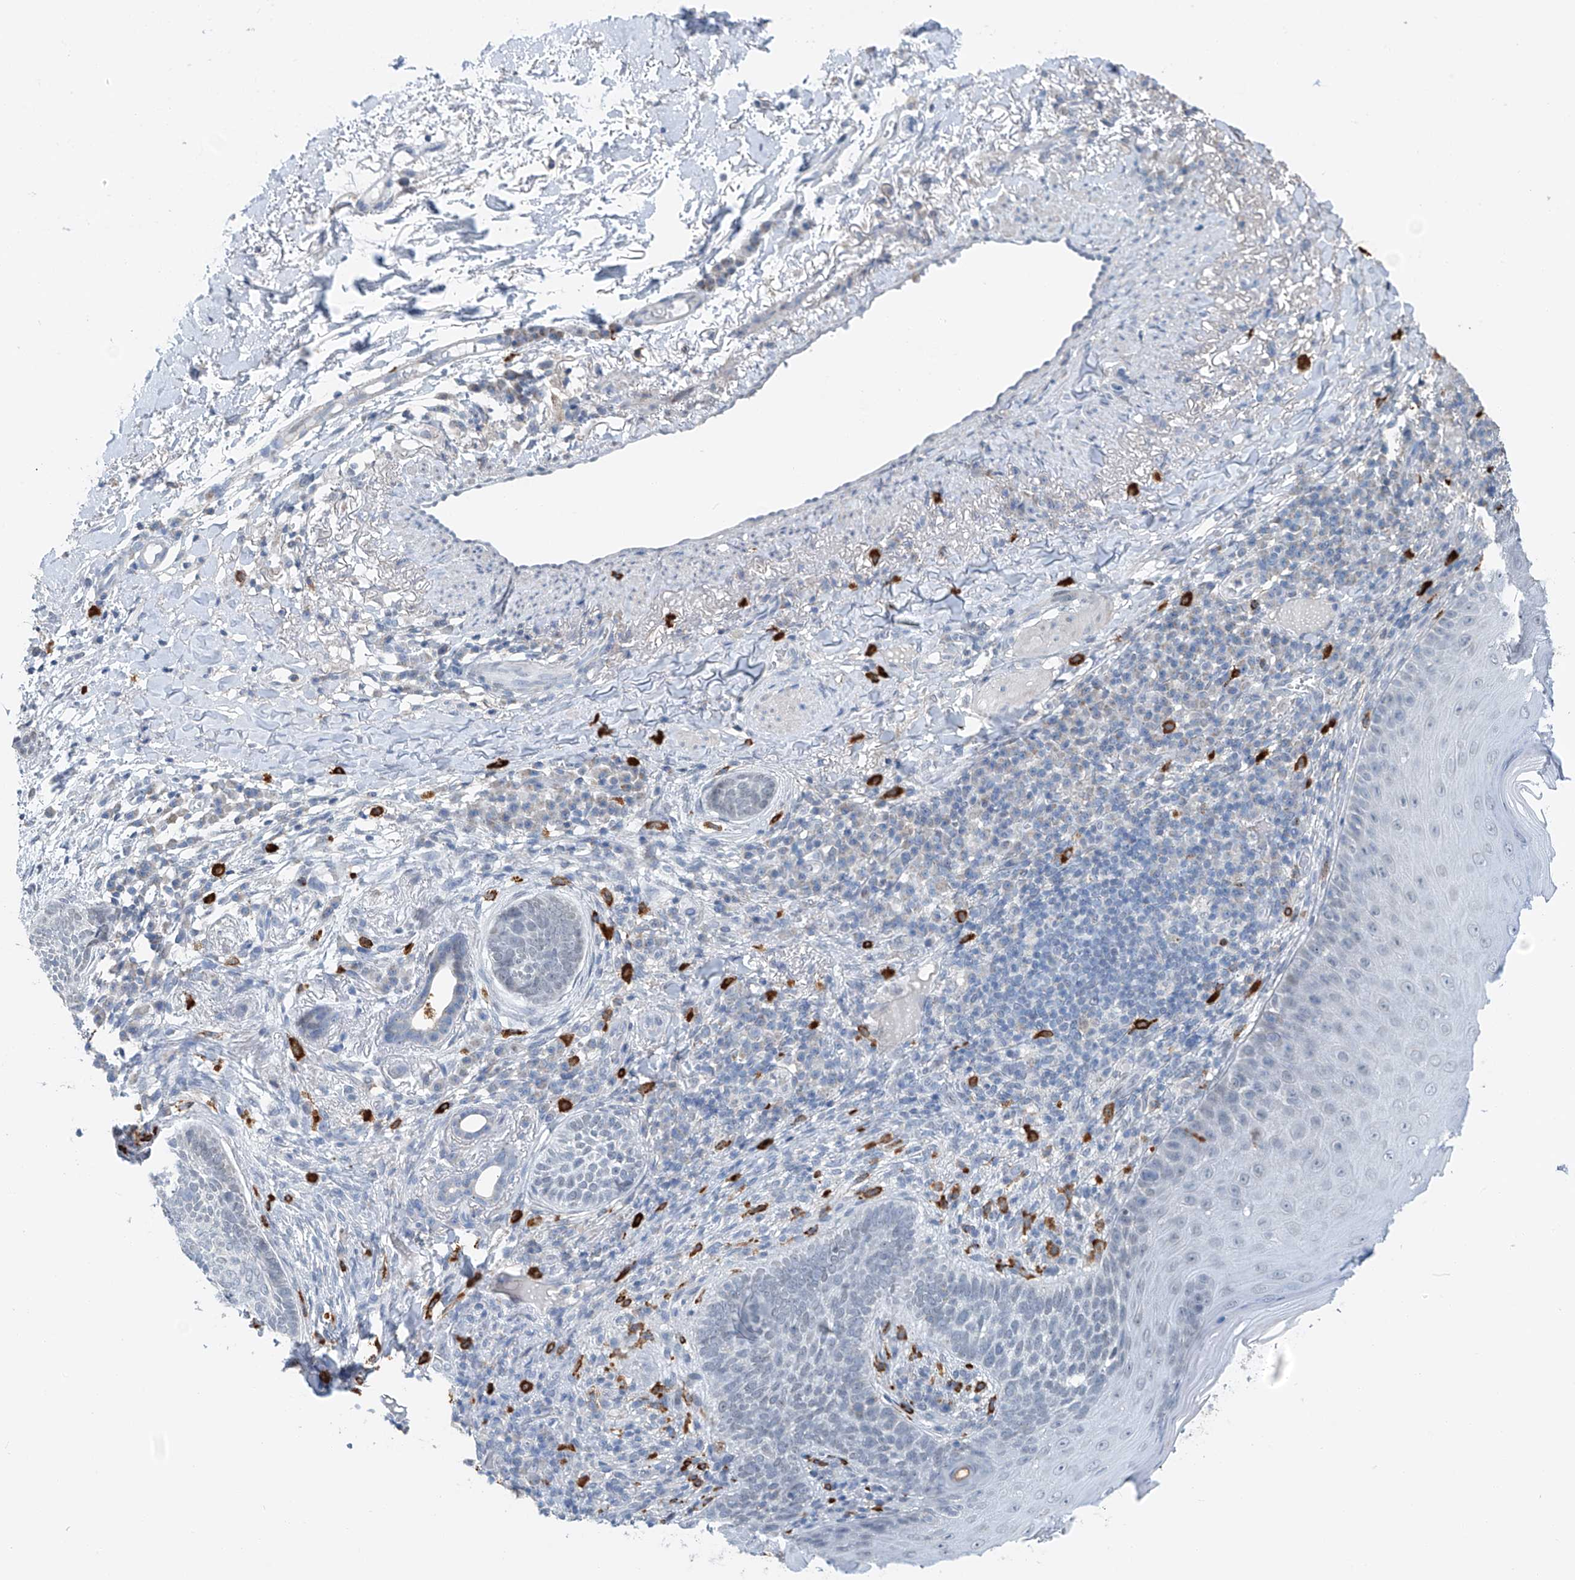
{"staining": {"intensity": "negative", "quantity": "none", "location": "none"}, "tissue": "skin cancer", "cell_type": "Tumor cells", "image_type": "cancer", "snomed": [{"axis": "morphology", "description": "Basal cell carcinoma"}, {"axis": "topography", "description": "Skin"}], "caption": "An IHC micrograph of skin cancer is shown. There is no staining in tumor cells of skin cancer.", "gene": "KLF15", "patient": {"sex": "male", "age": 85}}